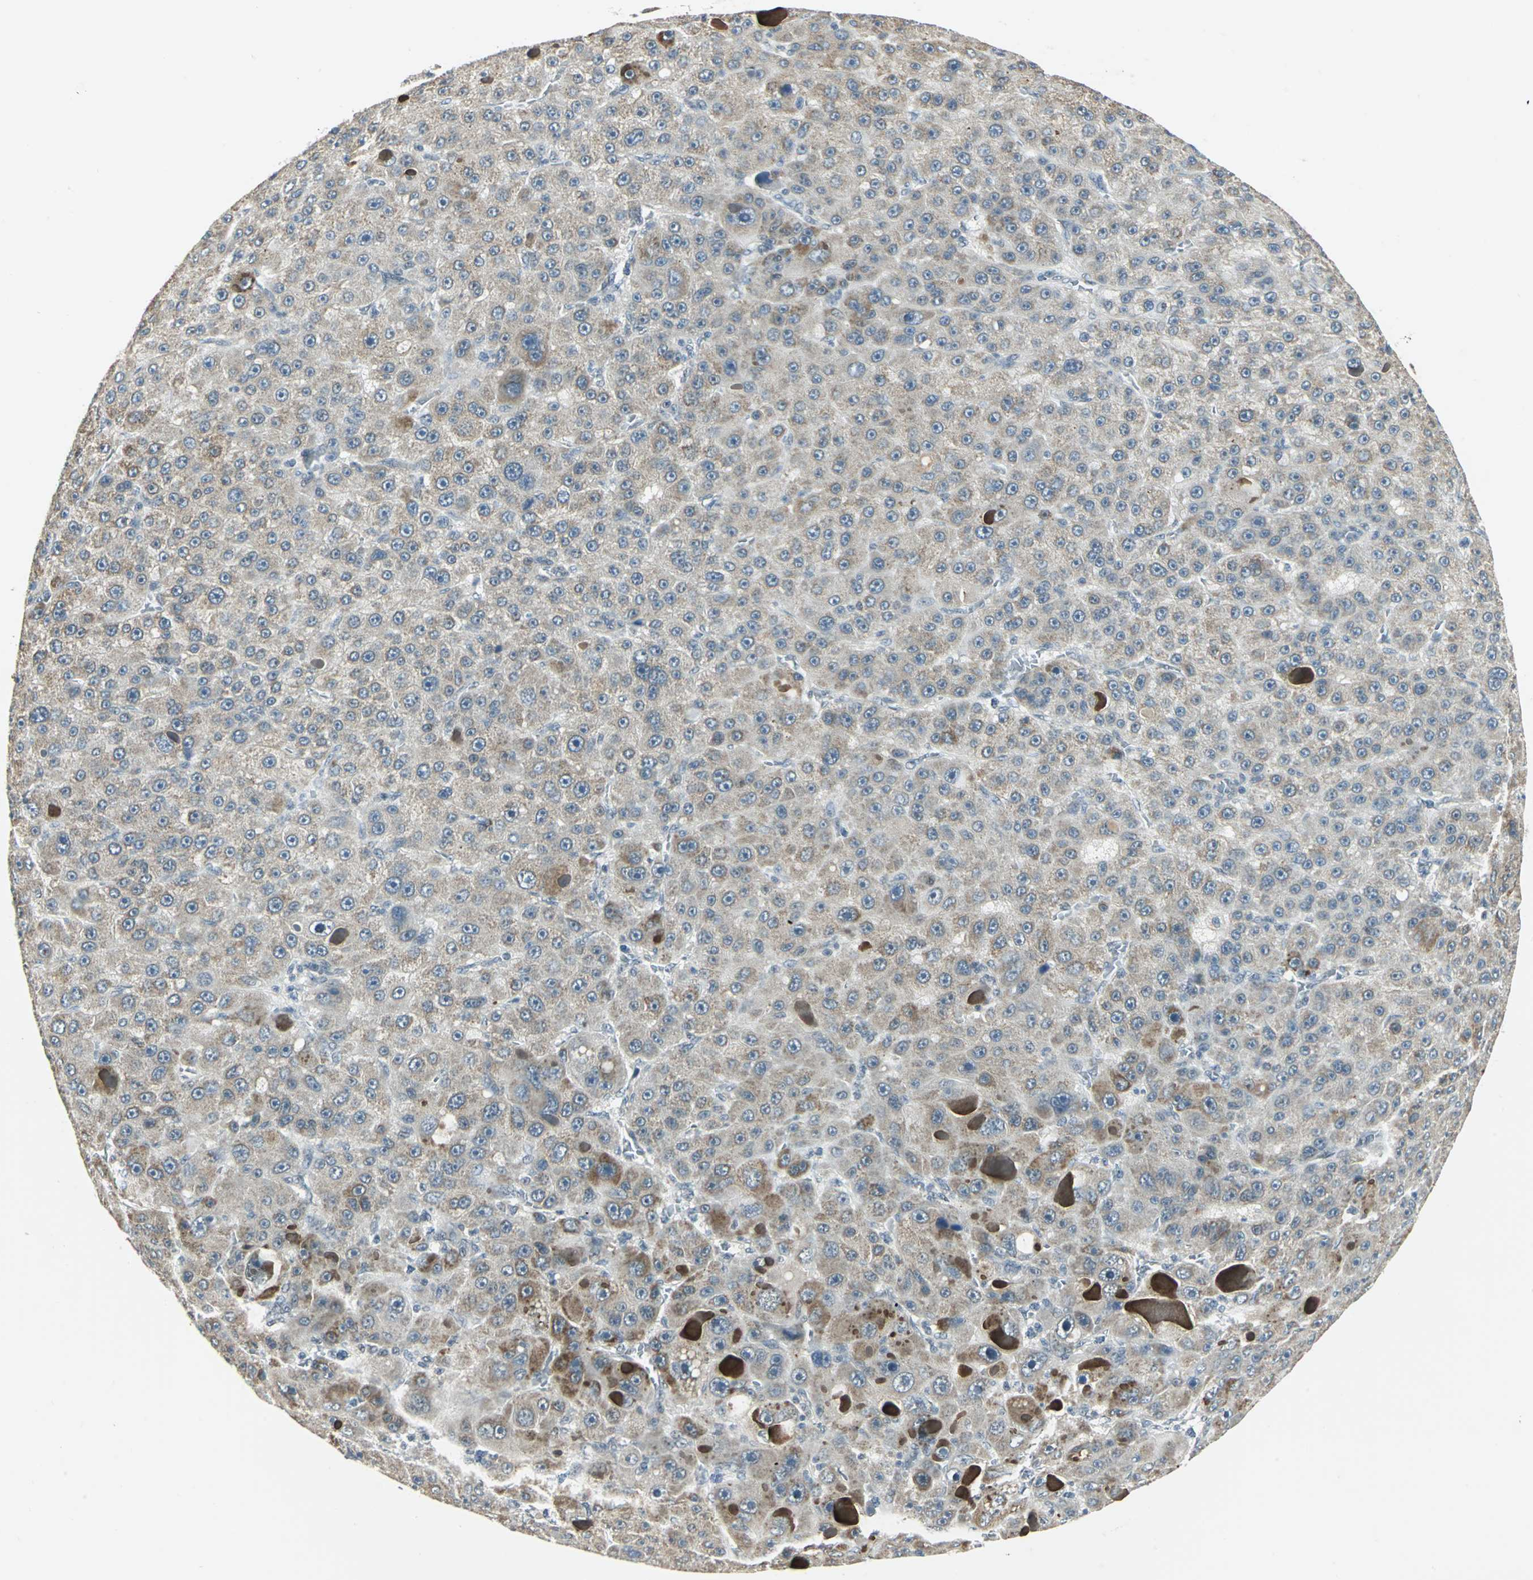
{"staining": {"intensity": "weak", "quantity": ">75%", "location": "cytoplasmic/membranous"}, "tissue": "liver cancer", "cell_type": "Tumor cells", "image_type": "cancer", "snomed": [{"axis": "morphology", "description": "Carcinoma, Hepatocellular, NOS"}, {"axis": "topography", "description": "Liver"}], "caption": "A brown stain shows weak cytoplasmic/membranous staining of a protein in liver cancer tumor cells.", "gene": "MTA1", "patient": {"sex": "male", "age": 76}}